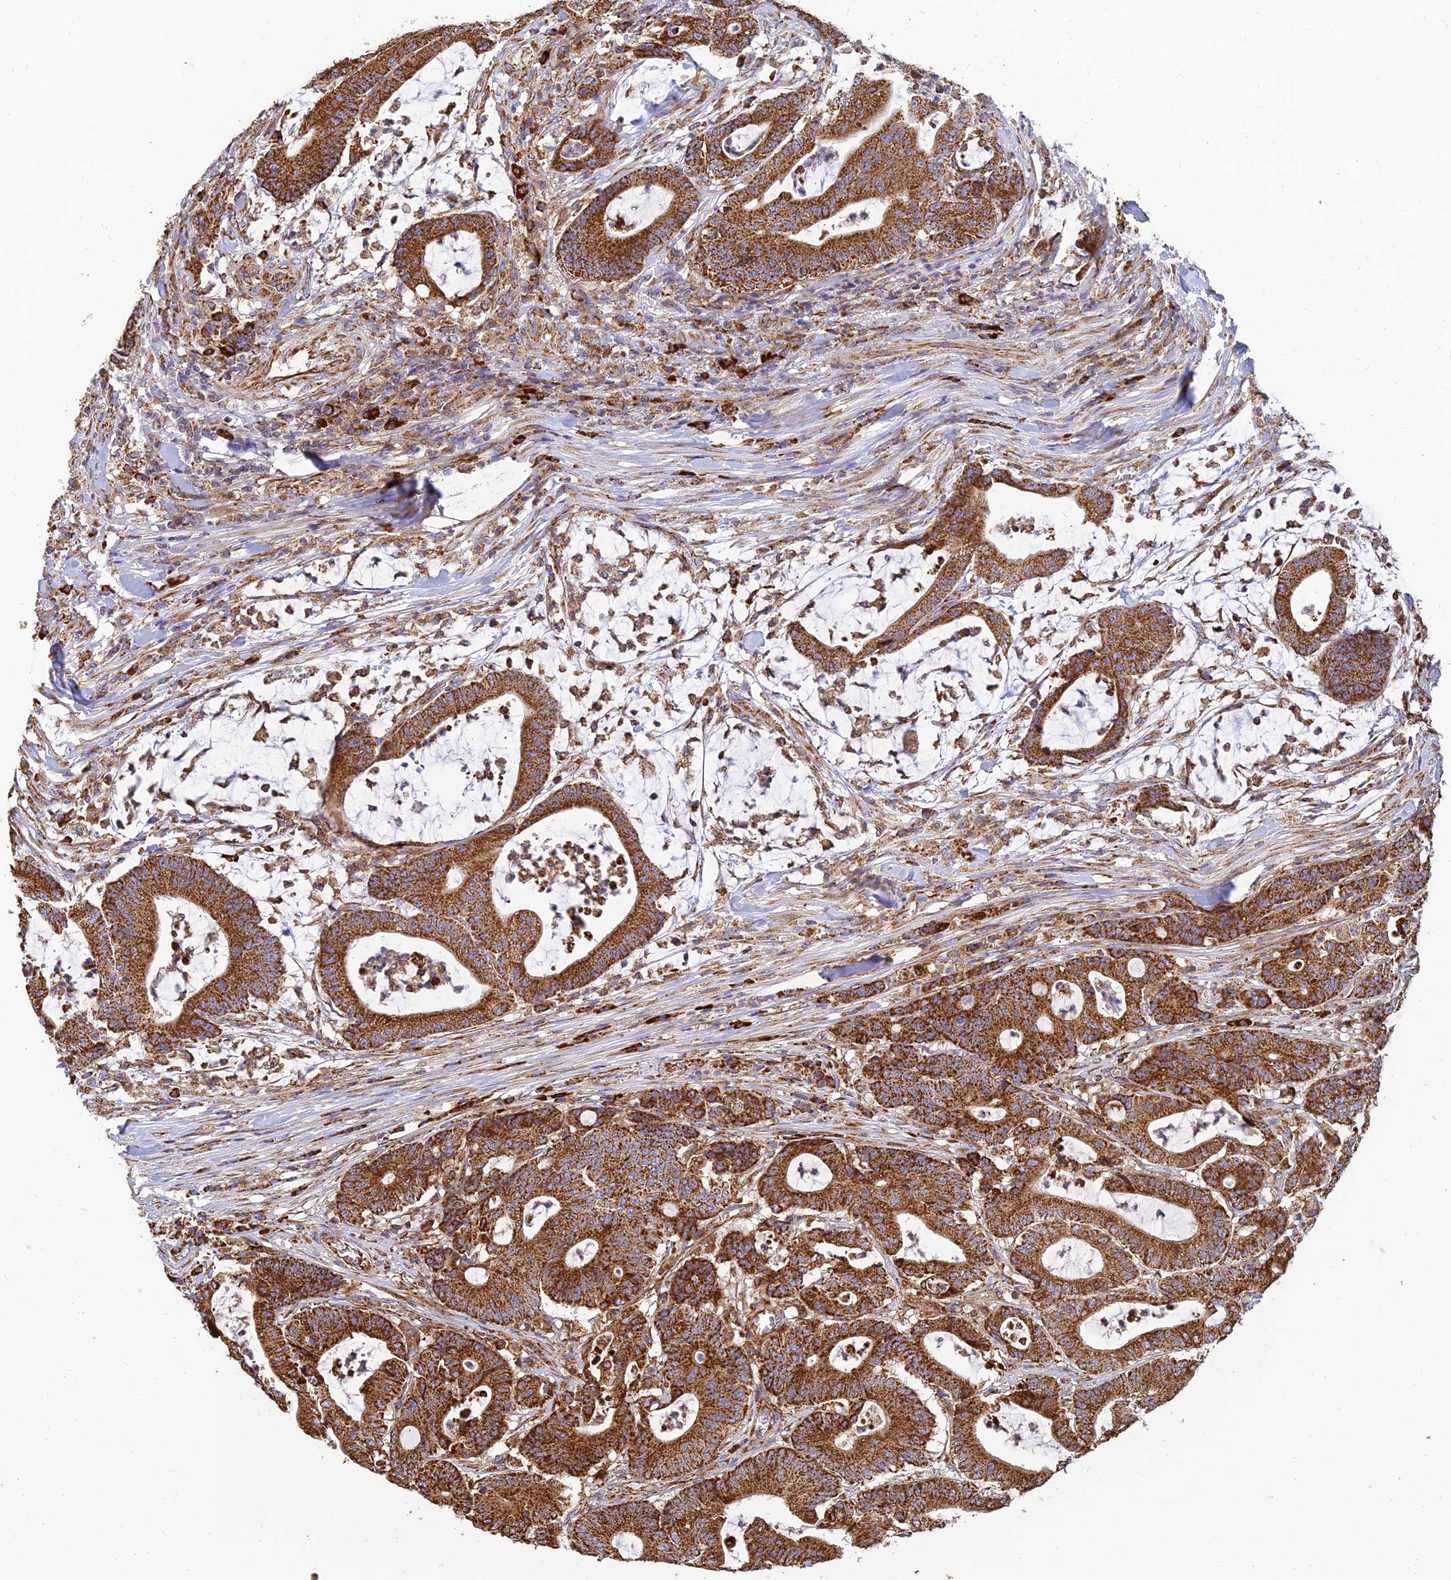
{"staining": {"intensity": "strong", "quantity": ">75%", "location": "cytoplasmic/membranous"}, "tissue": "colorectal cancer", "cell_type": "Tumor cells", "image_type": "cancer", "snomed": [{"axis": "morphology", "description": "Adenocarcinoma, NOS"}, {"axis": "topography", "description": "Colon"}], "caption": "An image of colorectal cancer (adenocarcinoma) stained for a protein exhibits strong cytoplasmic/membranous brown staining in tumor cells.", "gene": "THUMPD2", "patient": {"sex": "female", "age": 84}}